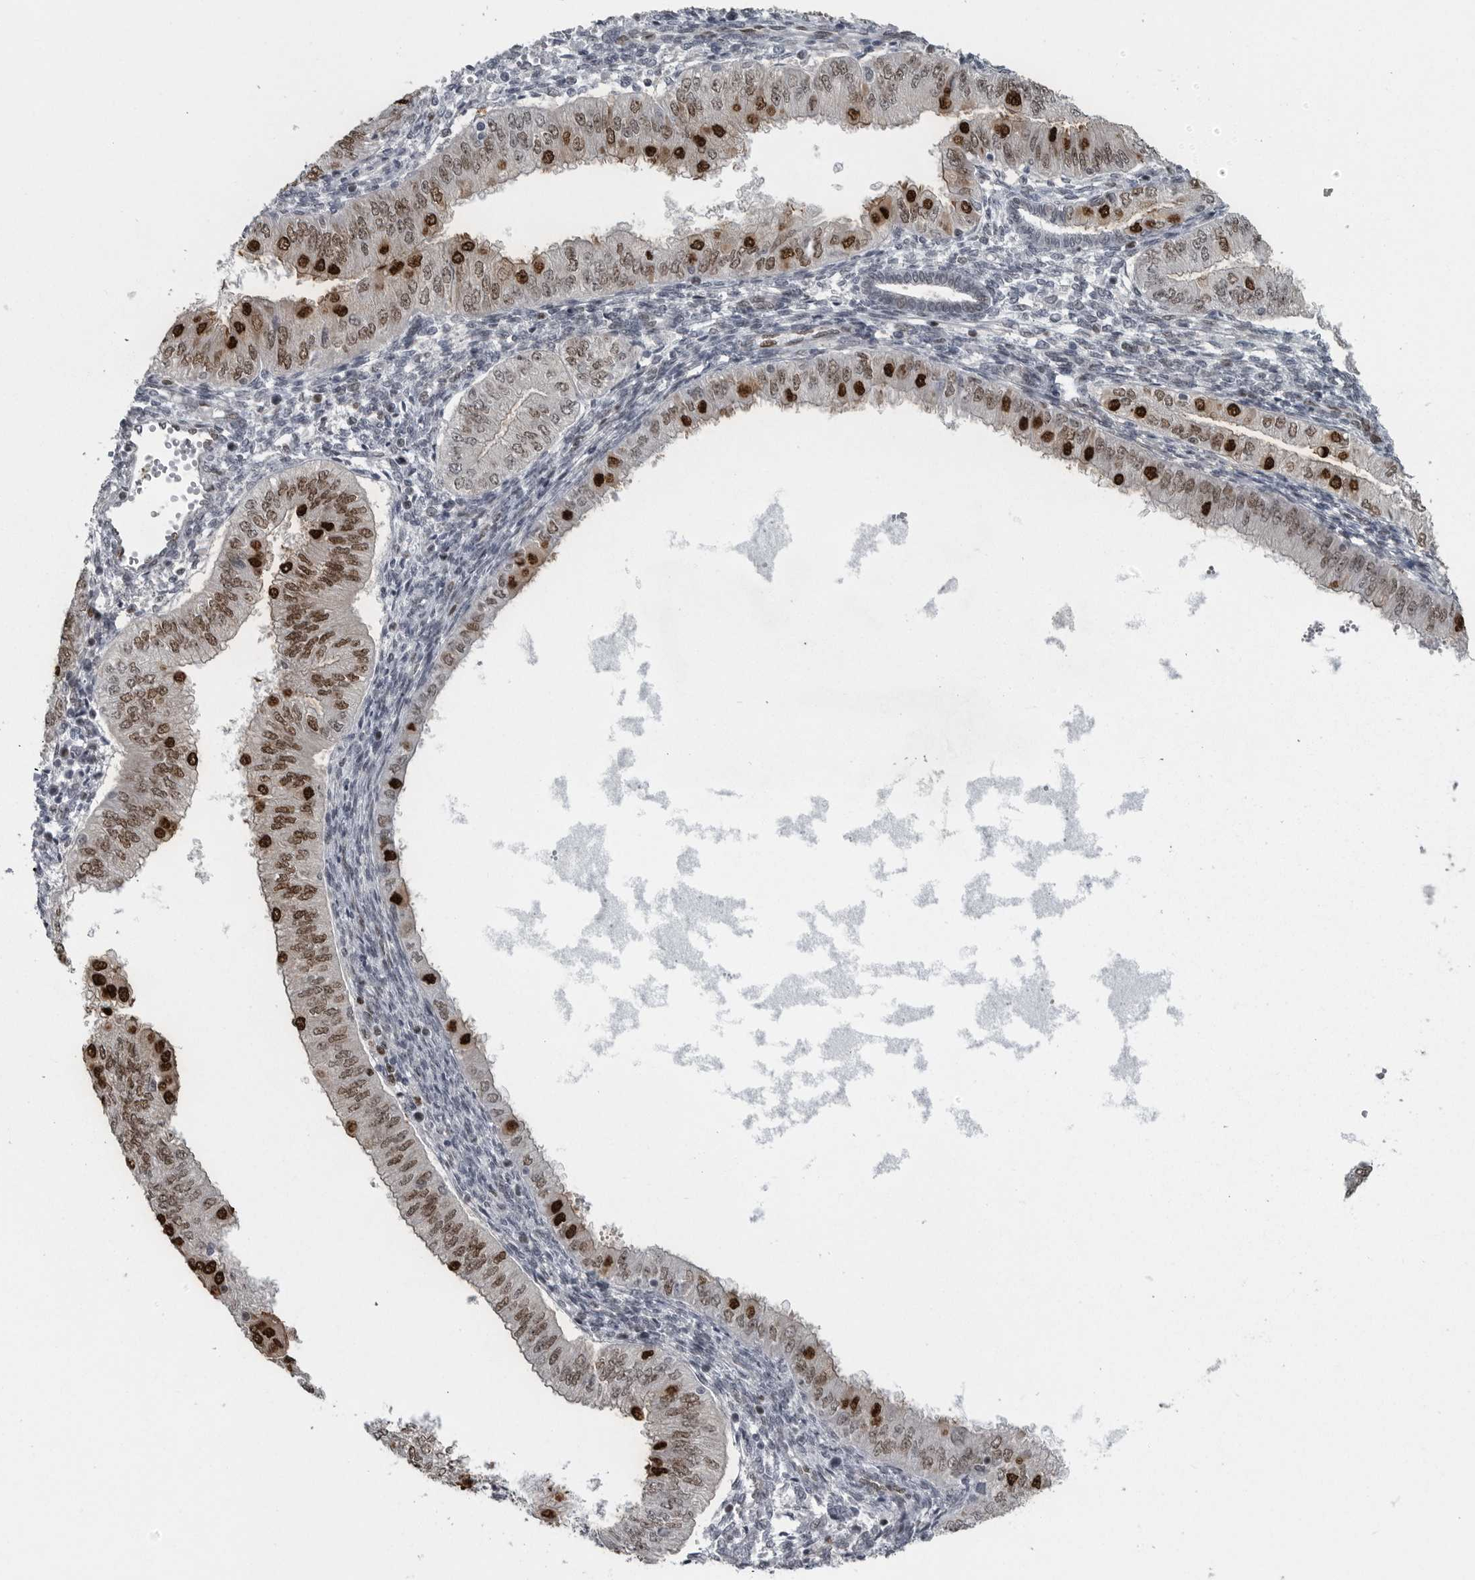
{"staining": {"intensity": "strong", "quantity": "25%-75%", "location": "nuclear"}, "tissue": "endometrial cancer", "cell_type": "Tumor cells", "image_type": "cancer", "snomed": [{"axis": "morphology", "description": "Normal tissue, NOS"}, {"axis": "morphology", "description": "Adenocarcinoma, NOS"}, {"axis": "topography", "description": "Endometrium"}], "caption": "High-magnification brightfield microscopy of endometrial adenocarcinoma stained with DAB (3,3'-diaminobenzidine) (brown) and counterstained with hematoxylin (blue). tumor cells exhibit strong nuclear expression is identified in about25%-75% of cells. (DAB (3,3'-diaminobenzidine) IHC with brightfield microscopy, high magnification).", "gene": "HMGN3", "patient": {"sex": "female", "age": 53}}